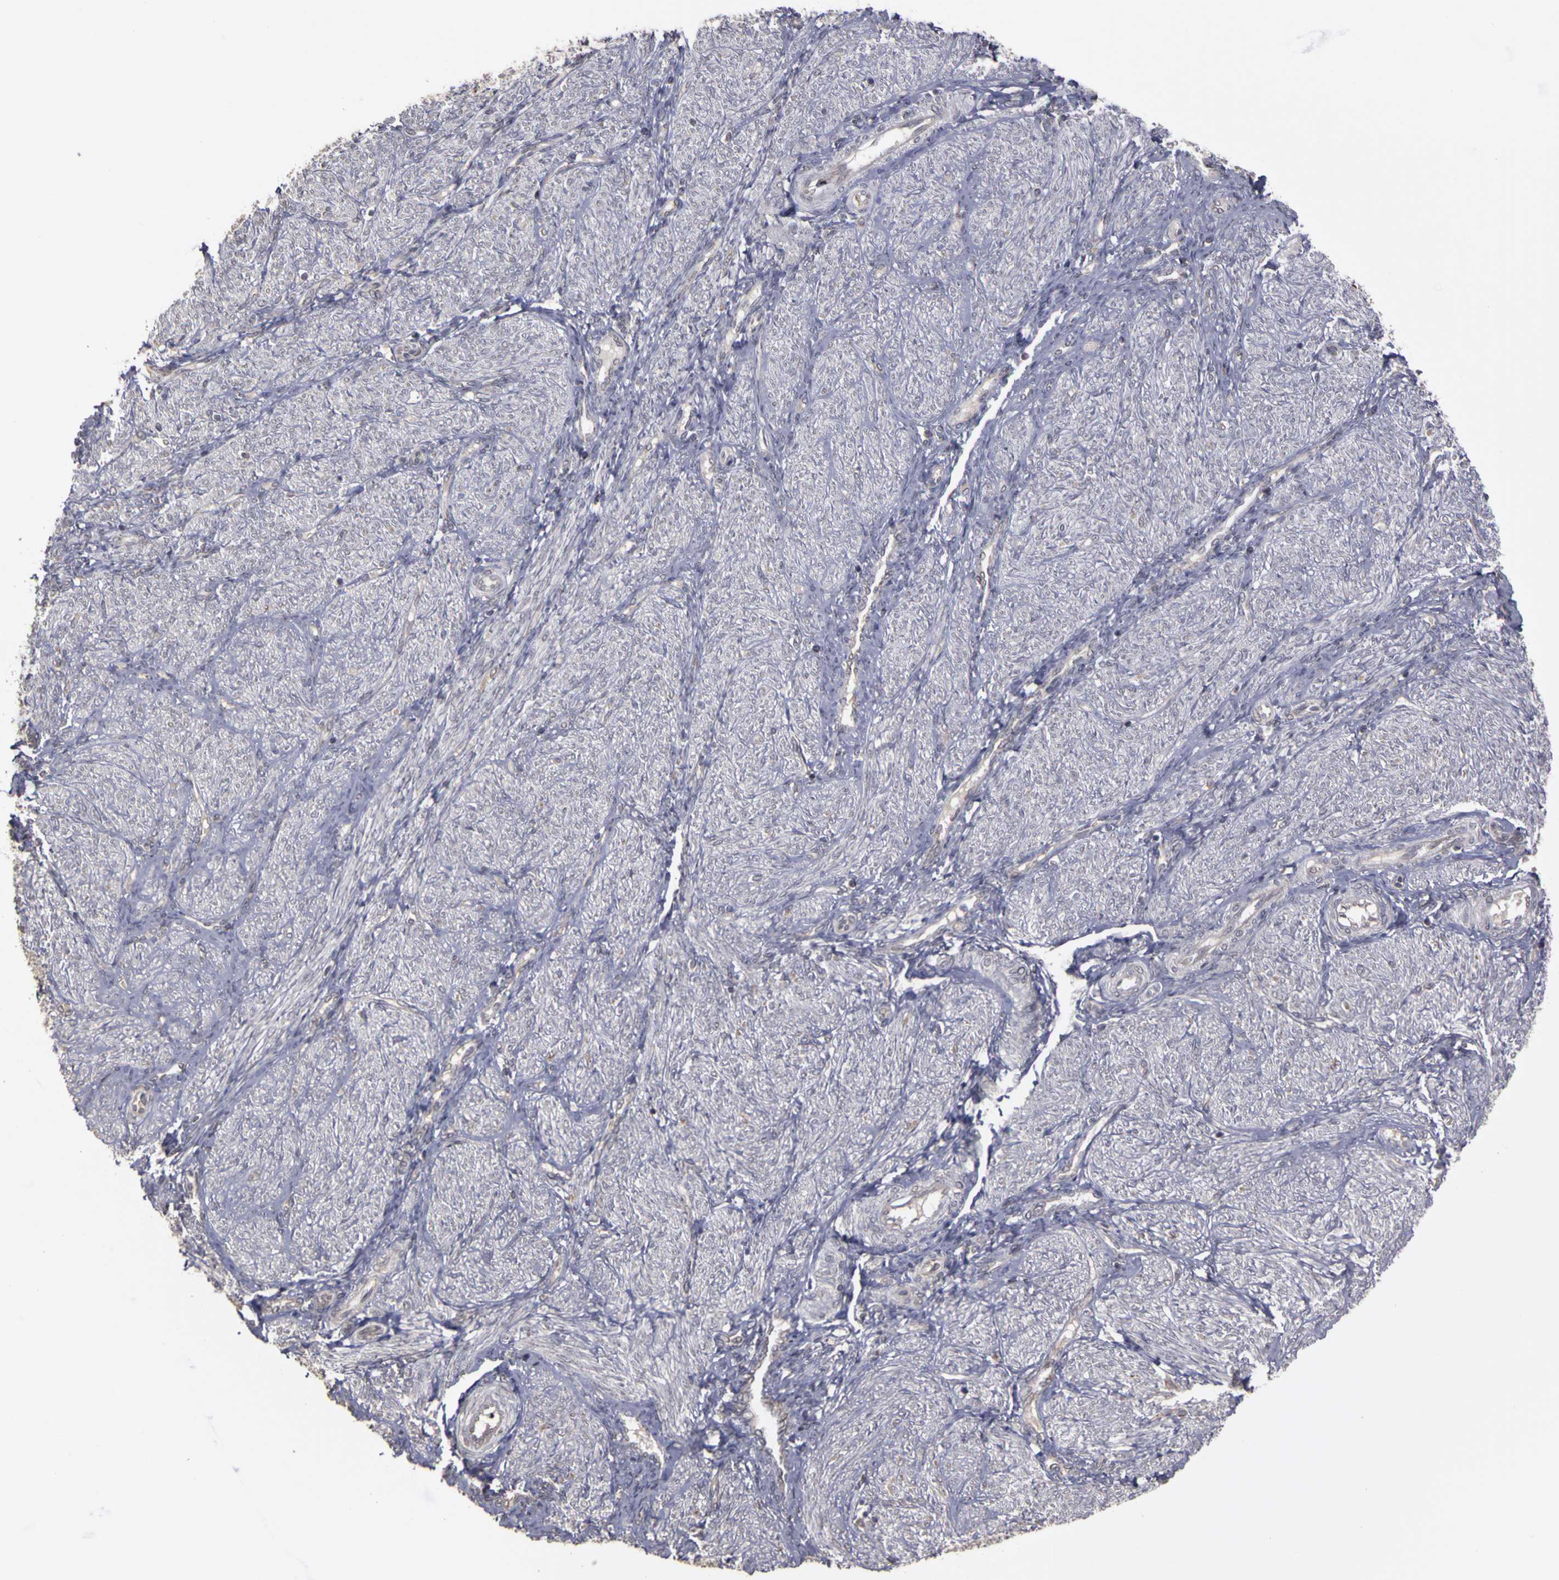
{"staining": {"intensity": "negative", "quantity": "none", "location": "none"}, "tissue": "endometrium", "cell_type": "Cells in endometrial stroma", "image_type": "normal", "snomed": [{"axis": "morphology", "description": "Normal tissue, NOS"}, {"axis": "topography", "description": "Endometrium"}], "caption": "Protein analysis of unremarkable endometrium shows no significant expression in cells in endometrial stroma. Nuclei are stained in blue.", "gene": "FRMD7", "patient": {"sex": "female", "age": 36}}